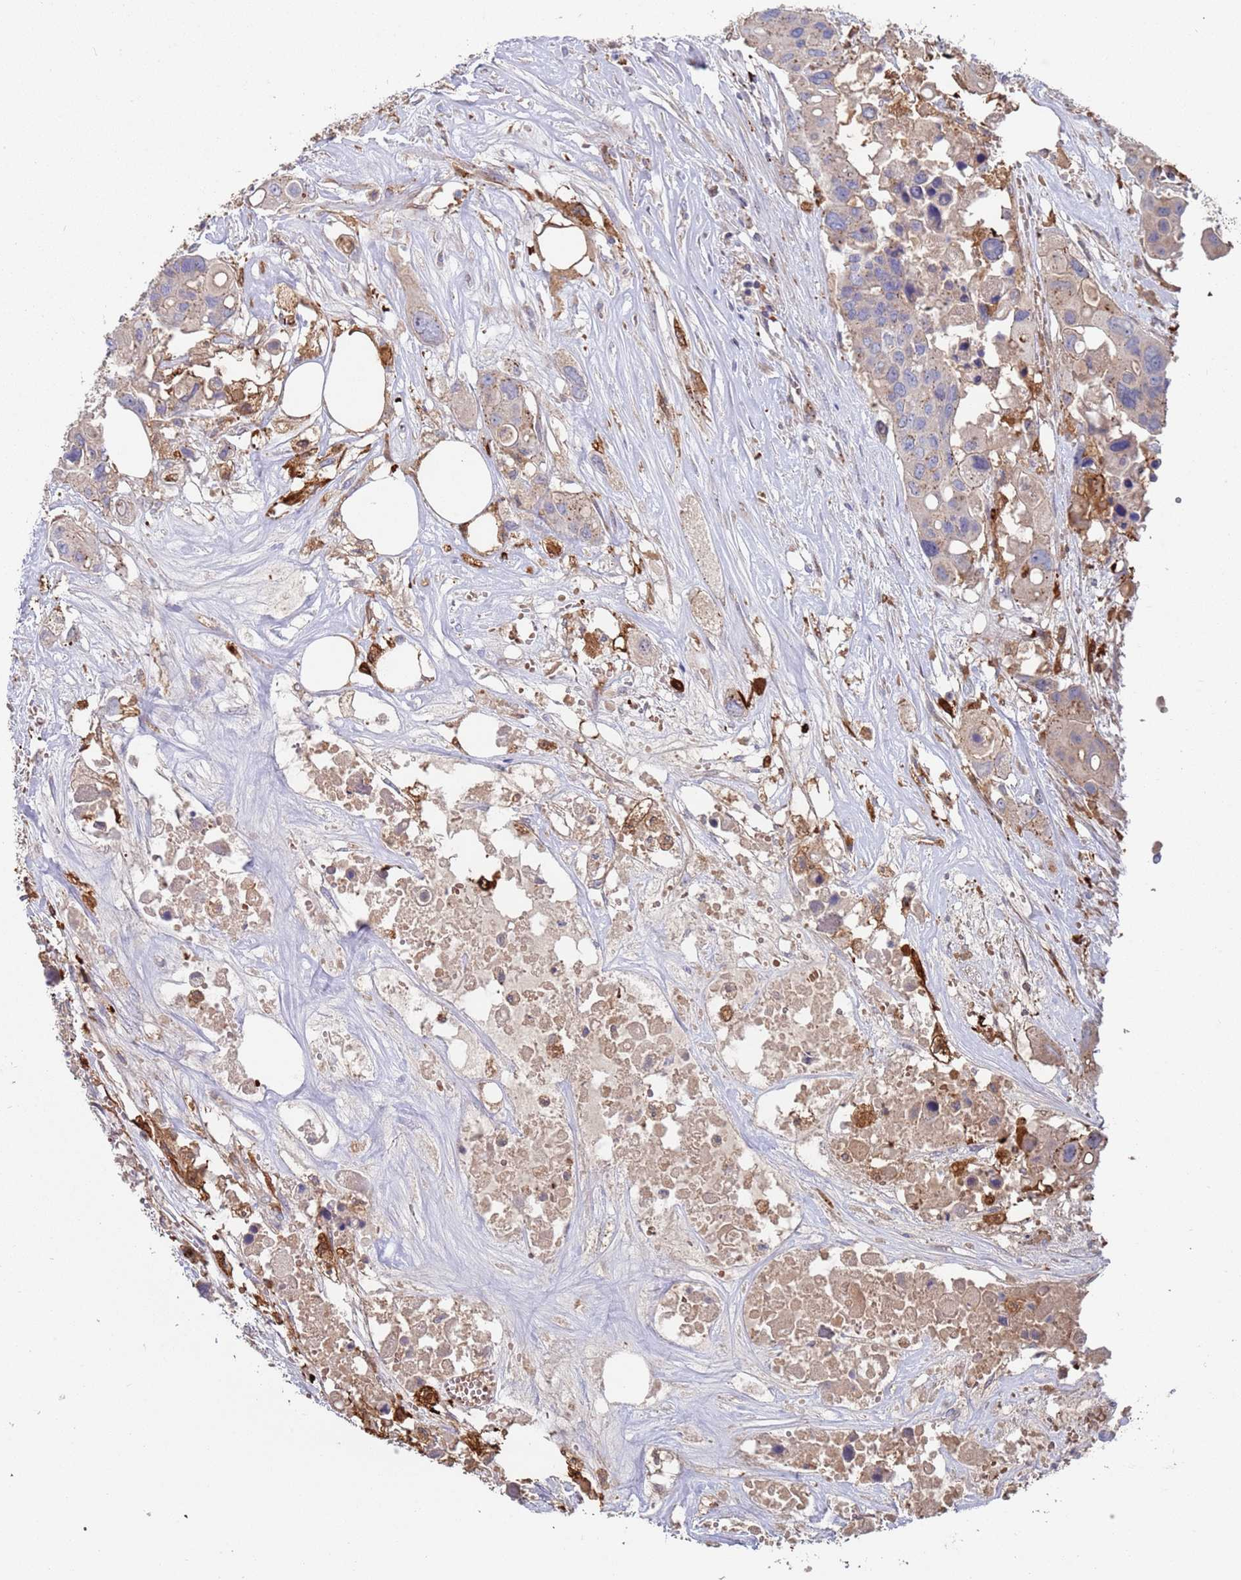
{"staining": {"intensity": "negative", "quantity": "none", "location": "none"}, "tissue": "colorectal cancer", "cell_type": "Tumor cells", "image_type": "cancer", "snomed": [{"axis": "morphology", "description": "Adenocarcinoma, NOS"}, {"axis": "topography", "description": "Colon"}], "caption": "Immunohistochemical staining of human colorectal cancer reveals no significant expression in tumor cells.", "gene": "MALRD1", "patient": {"sex": "male", "age": 77}}